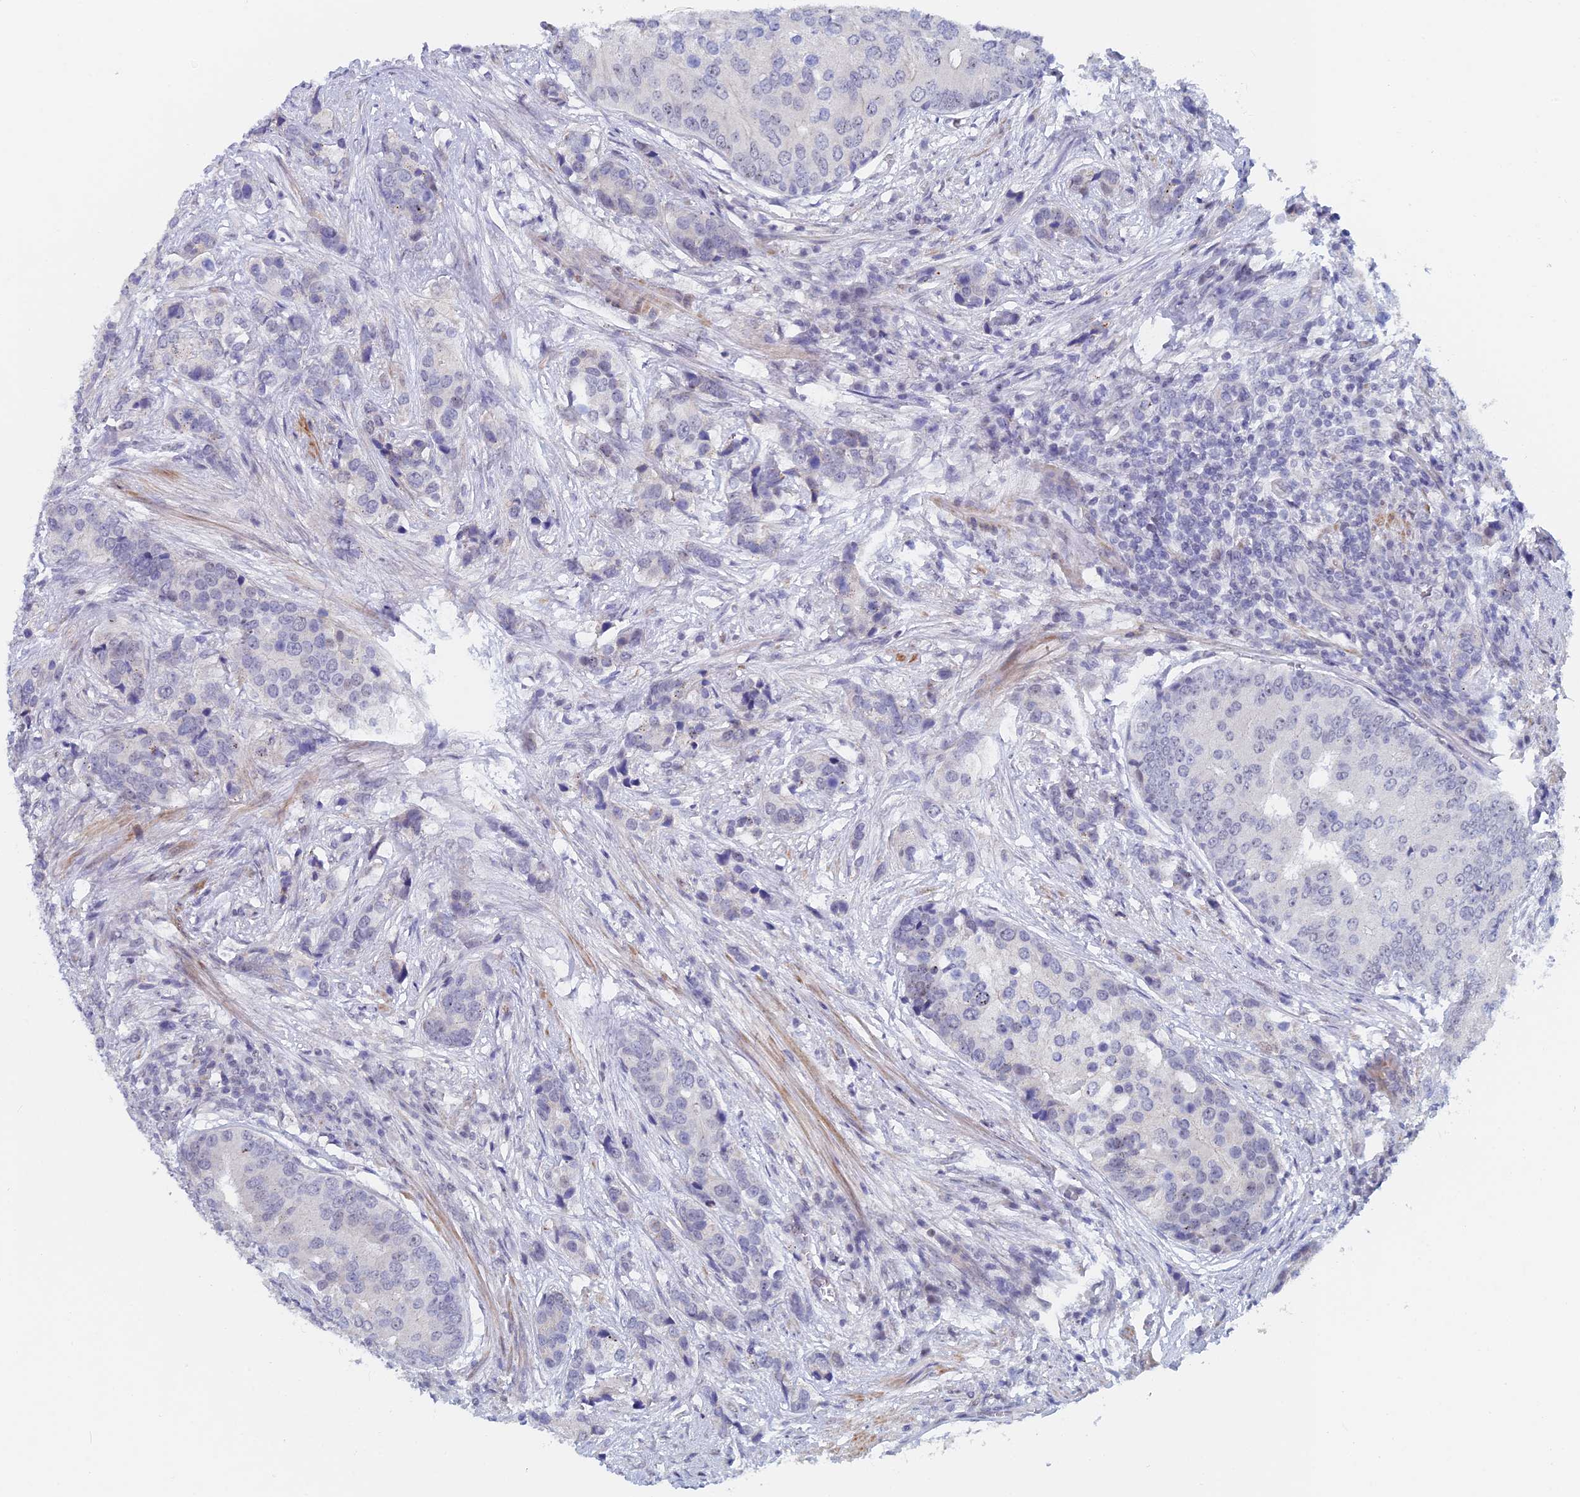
{"staining": {"intensity": "negative", "quantity": "none", "location": "none"}, "tissue": "prostate cancer", "cell_type": "Tumor cells", "image_type": "cancer", "snomed": [{"axis": "morphology", "description": "Adenocarcinoma, High grade"}, {"axis": "topography", "description": "Prostate"}], "caption": "The micrograph displays no staining of tumor cells in prostate cancer (adenocarcinoma (high-grade)).", "gene": "GMNC", "patient": {"sex": "male", "age": 62}}